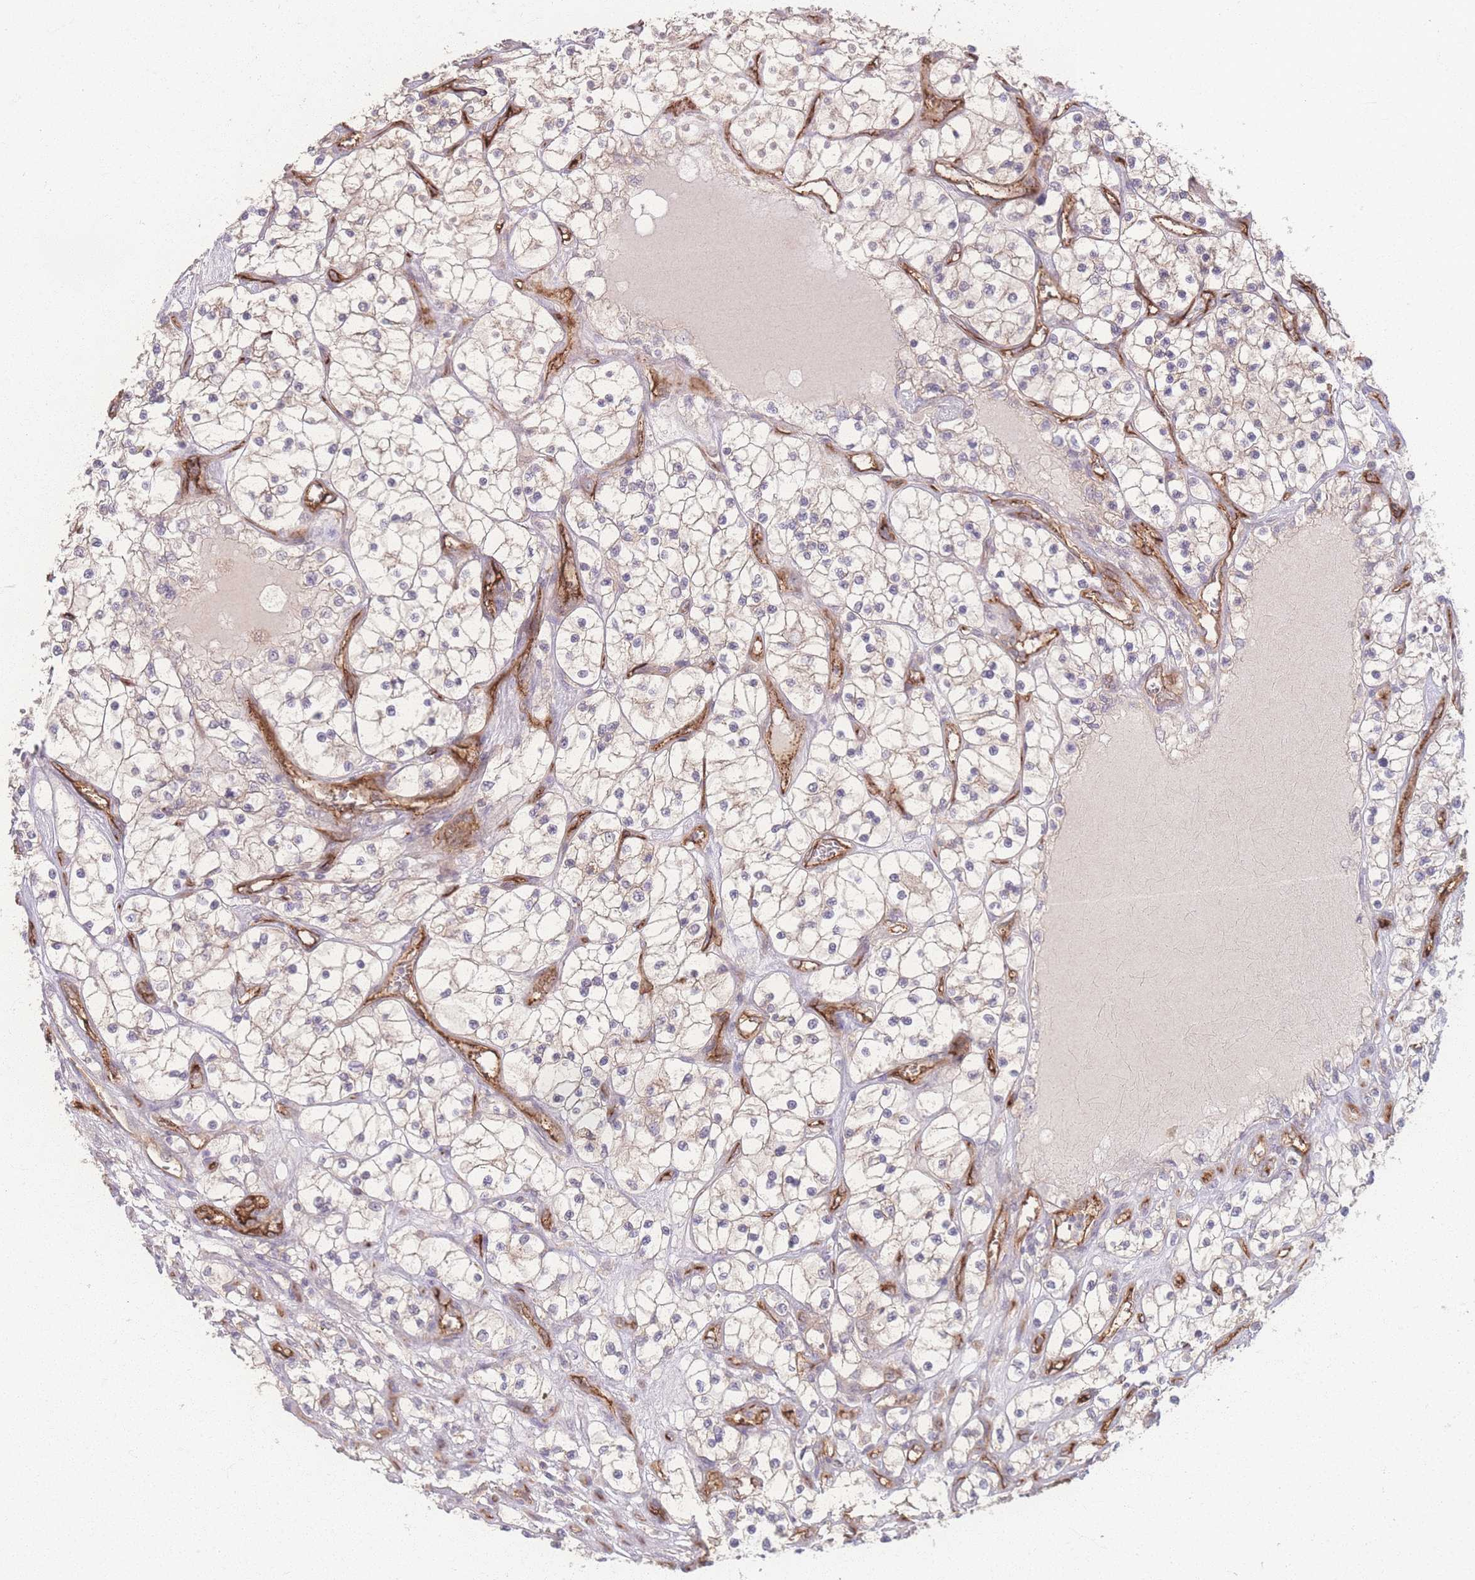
{"staining": {"intensity": "weak", "quantity": "<25%", "location": "cytoplasmic/membranous"}, "tissue": "renal cancer", "cell_type": "Tumor cells", "image_type": "cancer", "snomed": [{"axis": "morphology", "description": "Adenocarcinoma, NOS"}, {"axis": "topography", "description": "Kidney"}], "caption": "Tumor cells show no significant protein staining in adenocarcinoma (renal). Brightfield microscopy of immunohistochemistry (IHC) stained with DAB (brown) and hematoxylin (blue), captured at high magnification.", "gene": "INSR", "patient": {"sex": "female", "age": 69}}